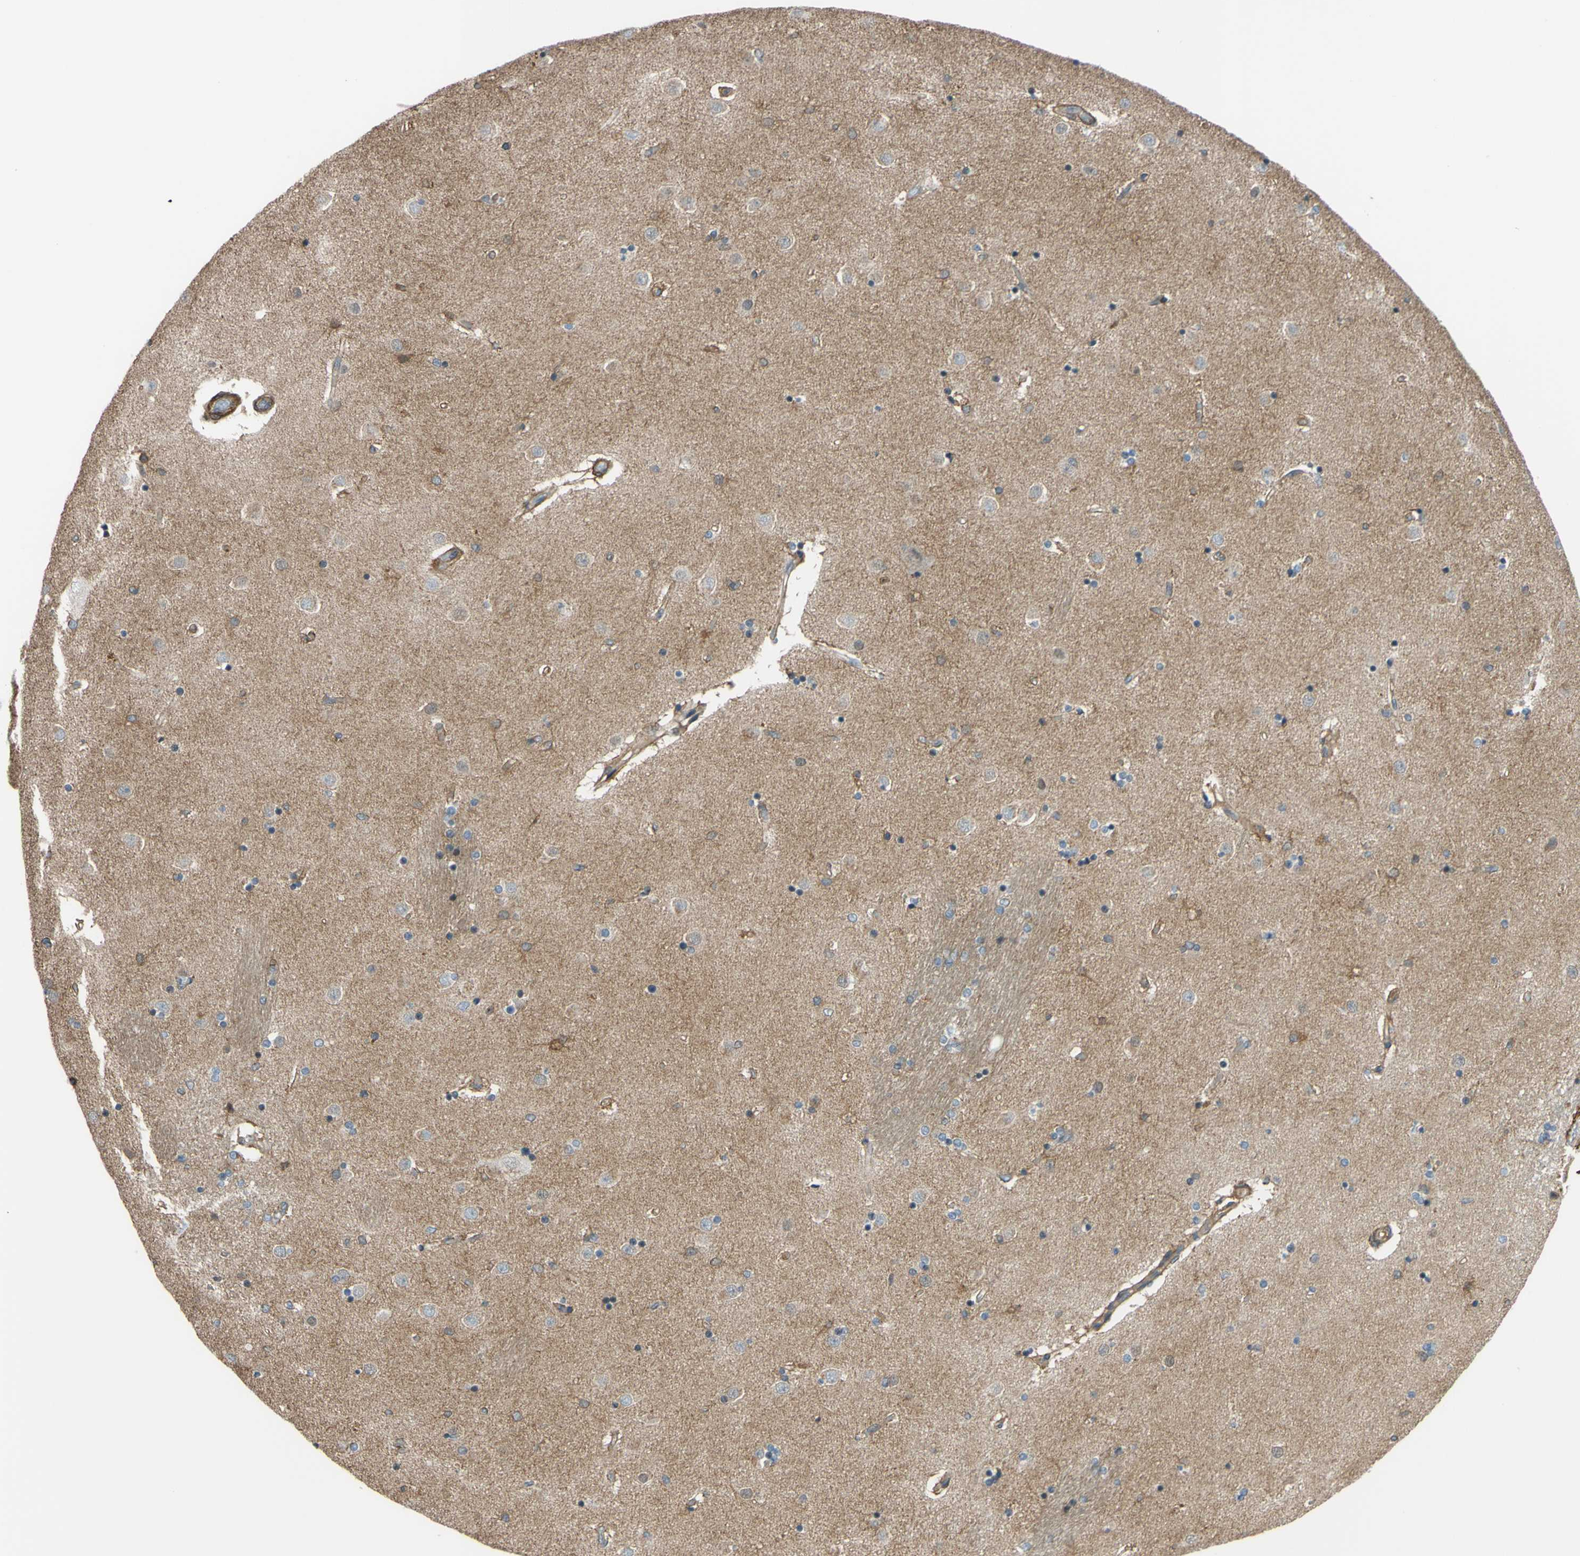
{"staining": {"intensity": "moderate", "quantity": "<25%", "location": "cytoplasmic/membranous"}, "tissue": "caudate", "cell_type": "Glial cells", "image_type": "normal", "snomed": [{"axis": "morphology", "description": "Normal tissue, NOS"}, {"axis": "topography", "description": "Lateral ventricle wall"}], "caption": "An immunohistochemistry image of unremarkable tissue is shown. Protein staining in brown labels moderate cytoplasmic/membranous positivity in caudate within glial cells.", "gene": "ADD3", "patient": {"sex": "female", "age": 54}}